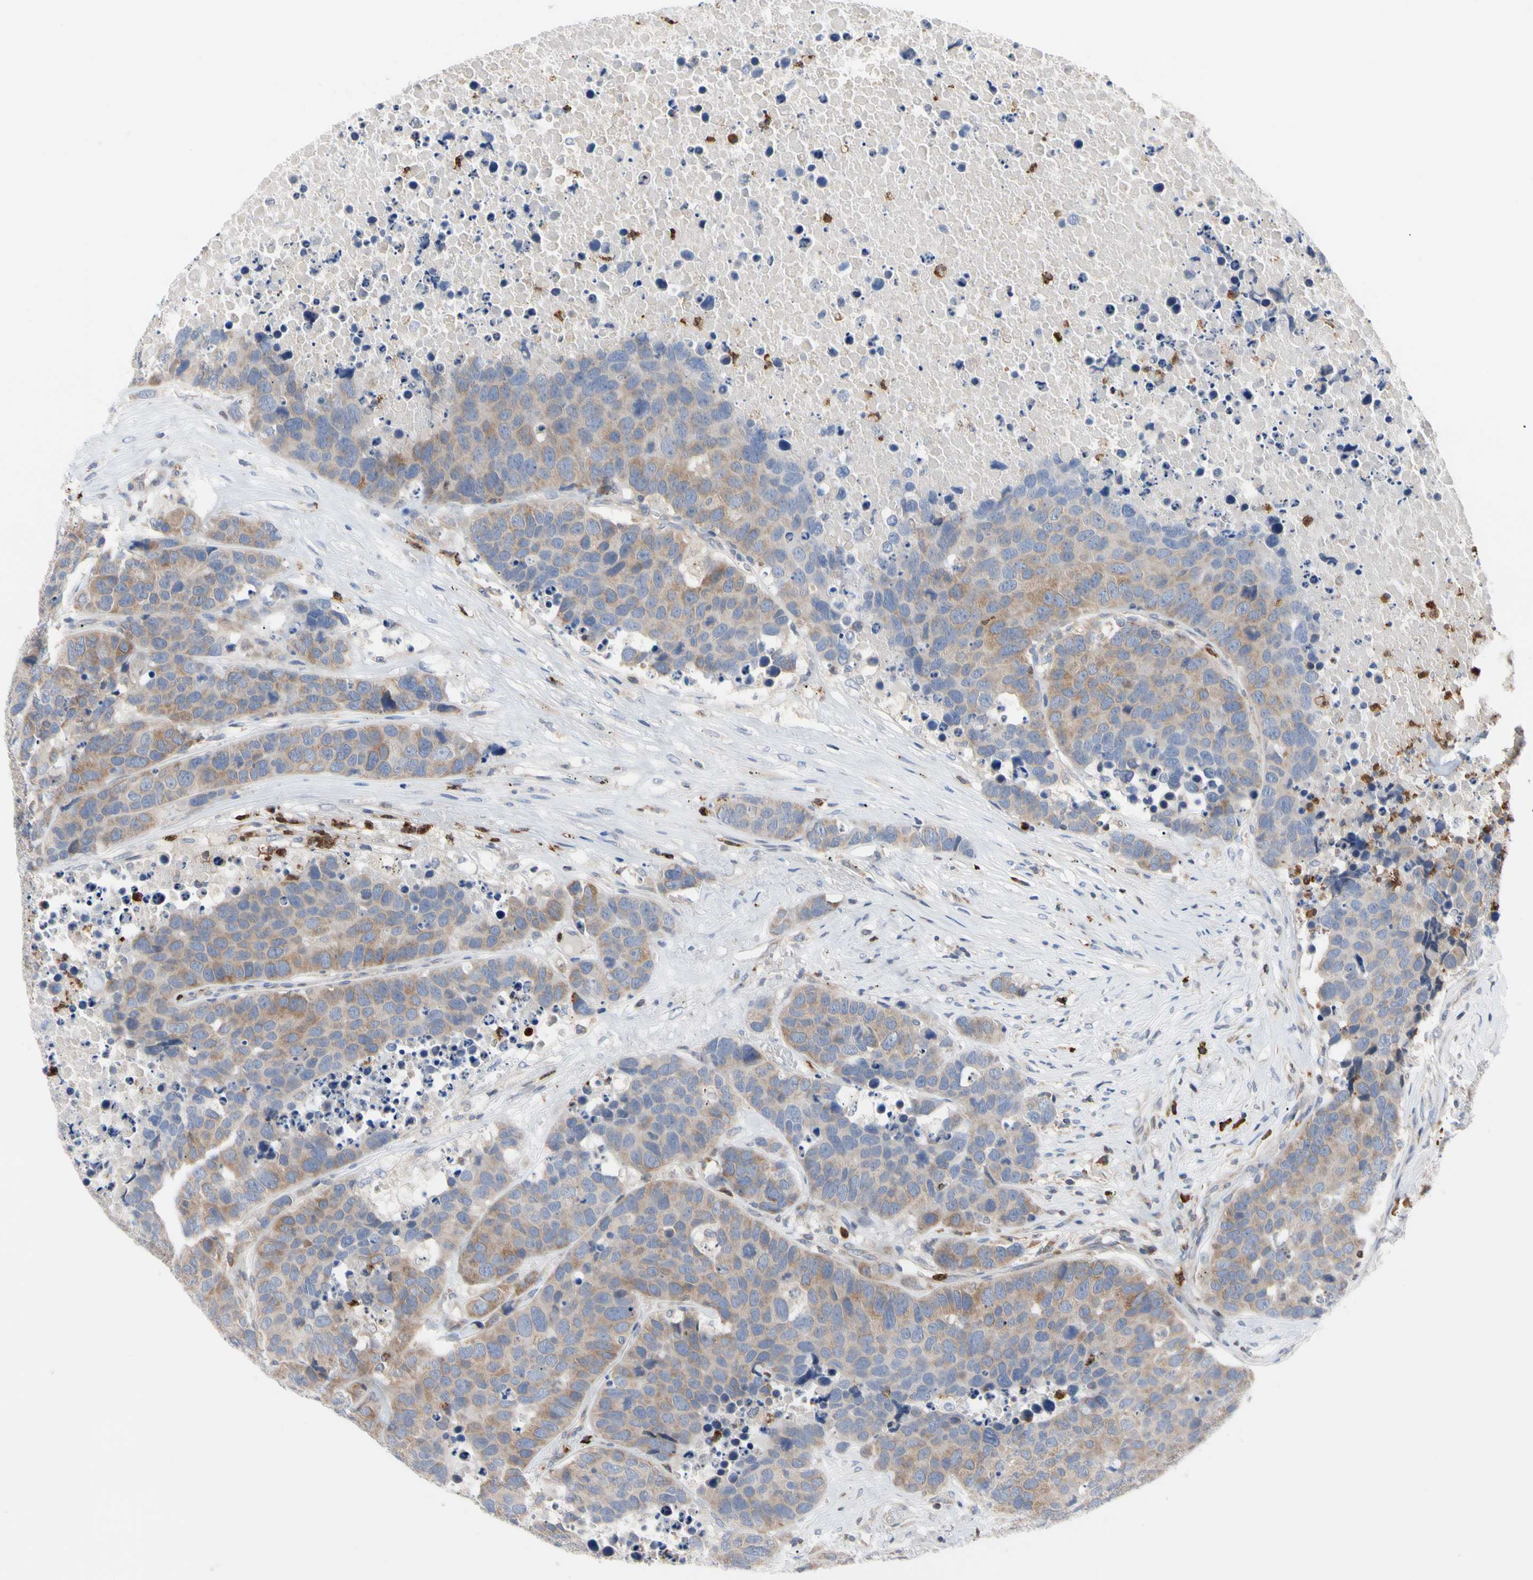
{"staining": {"intensity": "weak", "quantity": "25%-75%", "location": "cytoplasmic/membranous"}, "tissue": "carcinoid", "cell_type": "Tumor cells", "image_type": "cancer", "snomed": [{"axis": "morphology", "description": "Carcinoid, malignant, NOS"}, {"axis": "topography", "description": "Lung"}], "caption": "DAB (3,3'-diaminobenzidine) immunohistochemical staining of human carcinoid demonstrates weak cytoplasmic/membranous protein expression in approximately 25%-75% of tumor cells. Immunohistochemistry stains the protein of interest in brown and the nuclei are stained blue.", "gene": "MCL1", "patient": {"sex": "male", "age": 60}}